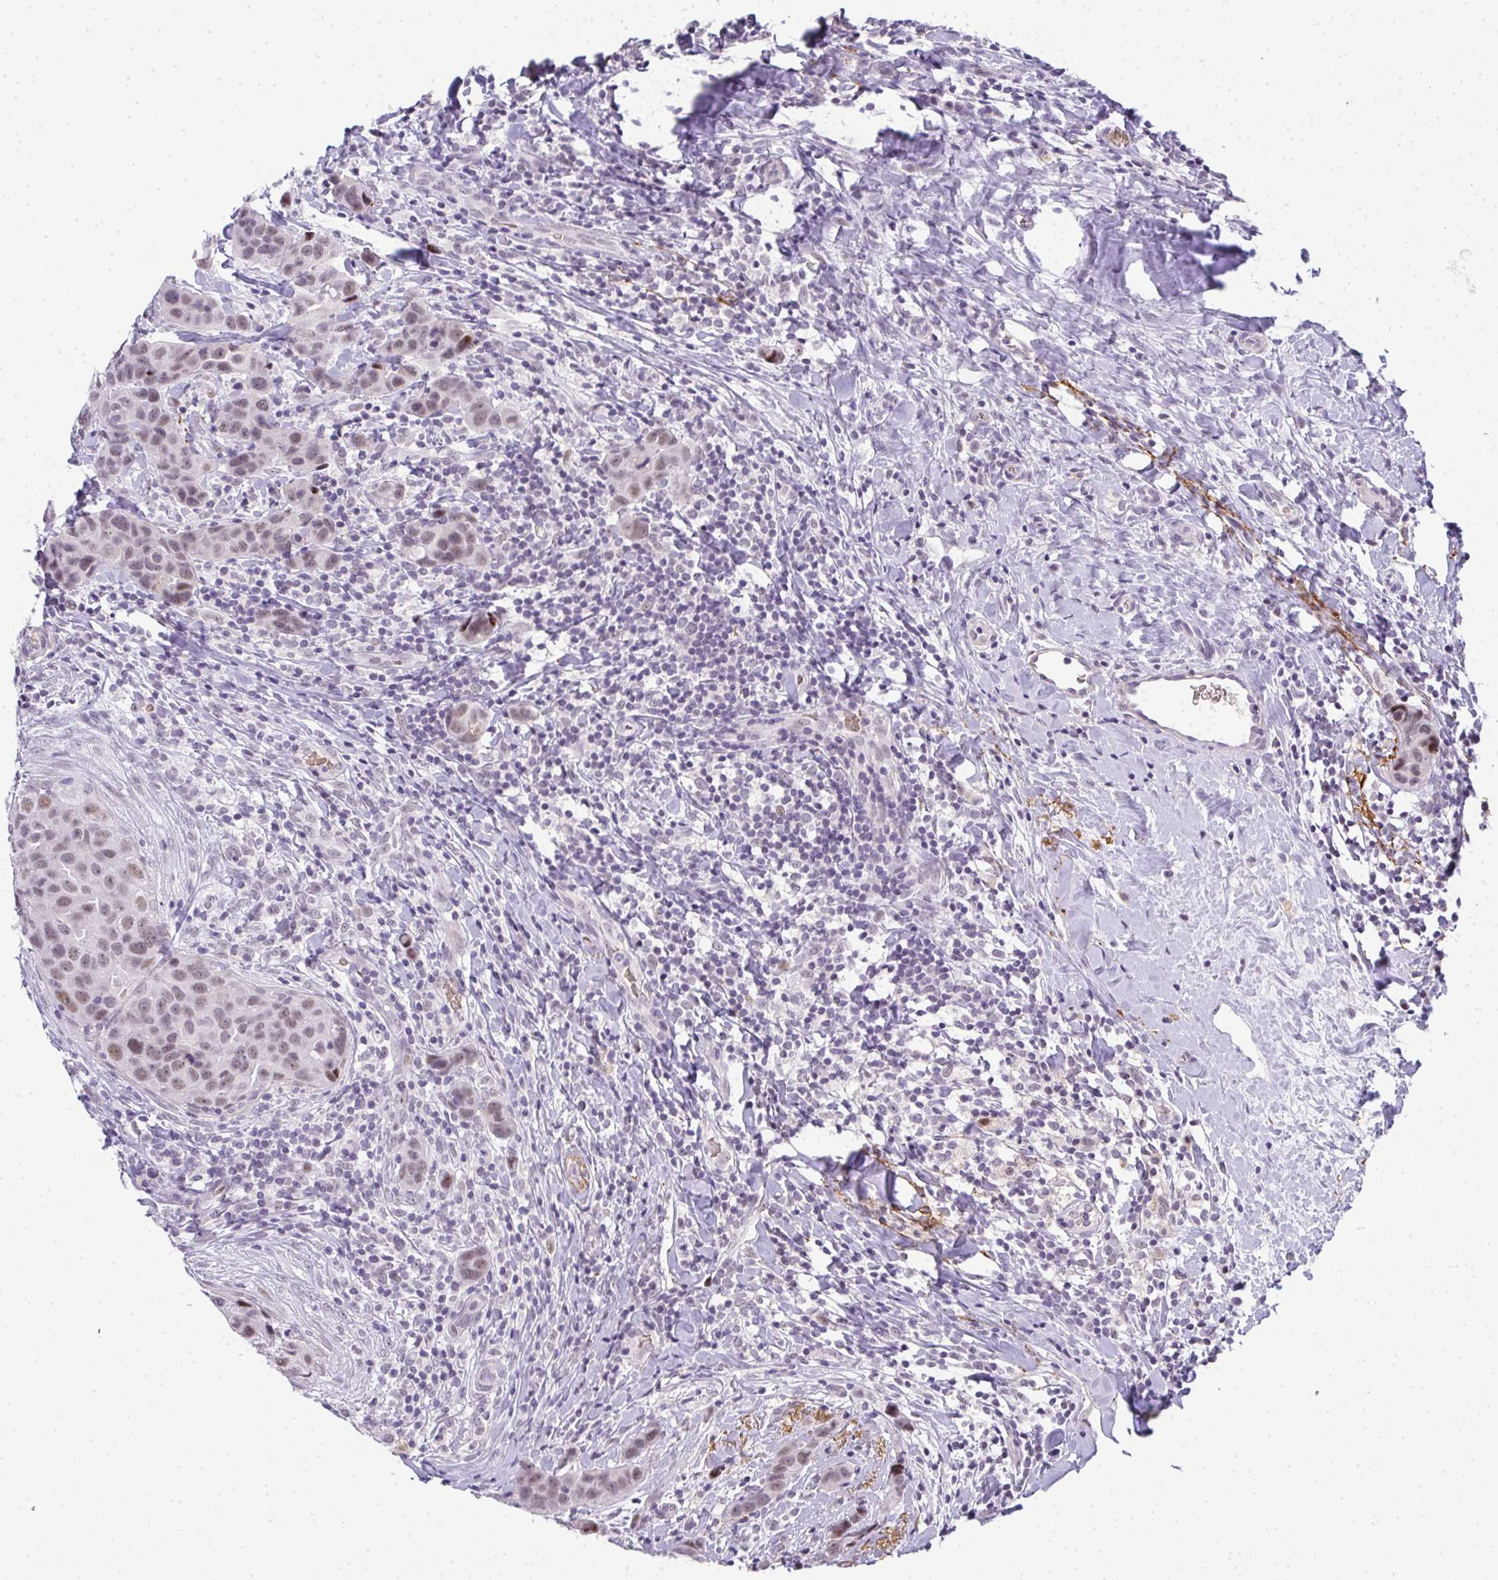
{"staining": {"intensity": "weak", "quantity": "25%-75%", "location": "nuclear"}, "tissue": "breast cancer", "cell_type": "Tumor cells", "image_type": "cancer", "snomed": [{"axis": "morphology", "description": "Duct carcinoma"}, {"axis": "topography", "description": "Breast"}], "caption": "Weak nuclear protein positivity is seen in approximately 25%-75% of tumor cells in breast cancer (infiltrating ductal carcinoma). The staining was performed using DAB (3,3'-diaminobenzidine), with brown indicating positive protein expression. Nuclei are stained blue with hematoxylin.", "gene": "TNMD", "patient": {"sex": "female", "age": 24}}